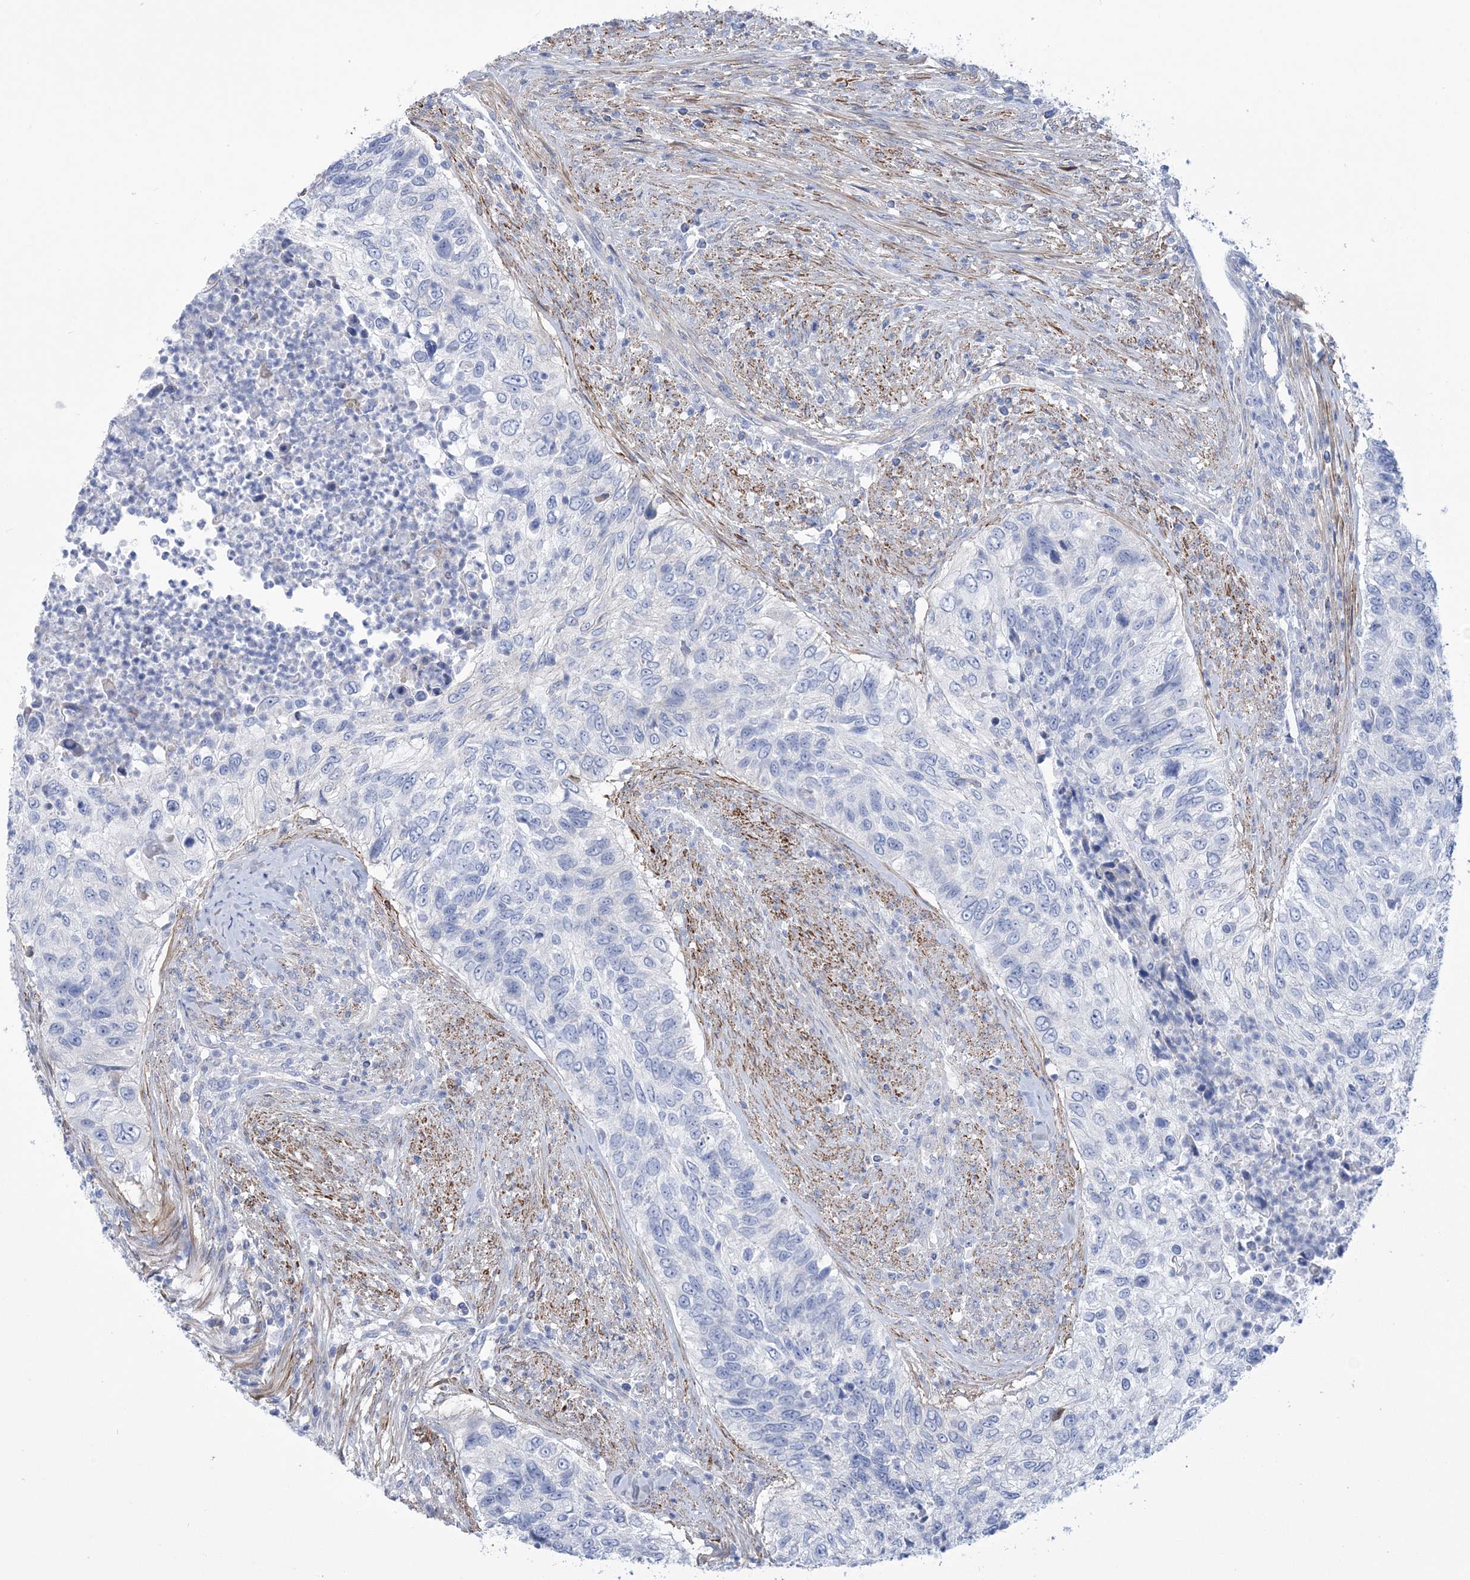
{"staining": {"intensity": "negative", "quantity": "none", "location": "none"}, "tissue": "urothelial cancer", "cell_type": "Tumor cells", "image_type": "cancer", "snomed": [{"axis": "morphology", "description": "Urothelial carcinoma, High grade"}, {"axis": "topography", "description": "Urinary bladder"}], "caption": "High magnification brightfield microscopy of high-grade urothelial carcinoma stained with DAB (3,3'-diaminobenzidine) (brown) and counterstained with hematoxylin (blue): tumor cells show no significant staining.", "gene": "WDR74", "patient": {"sex": "female", "age": 60}}